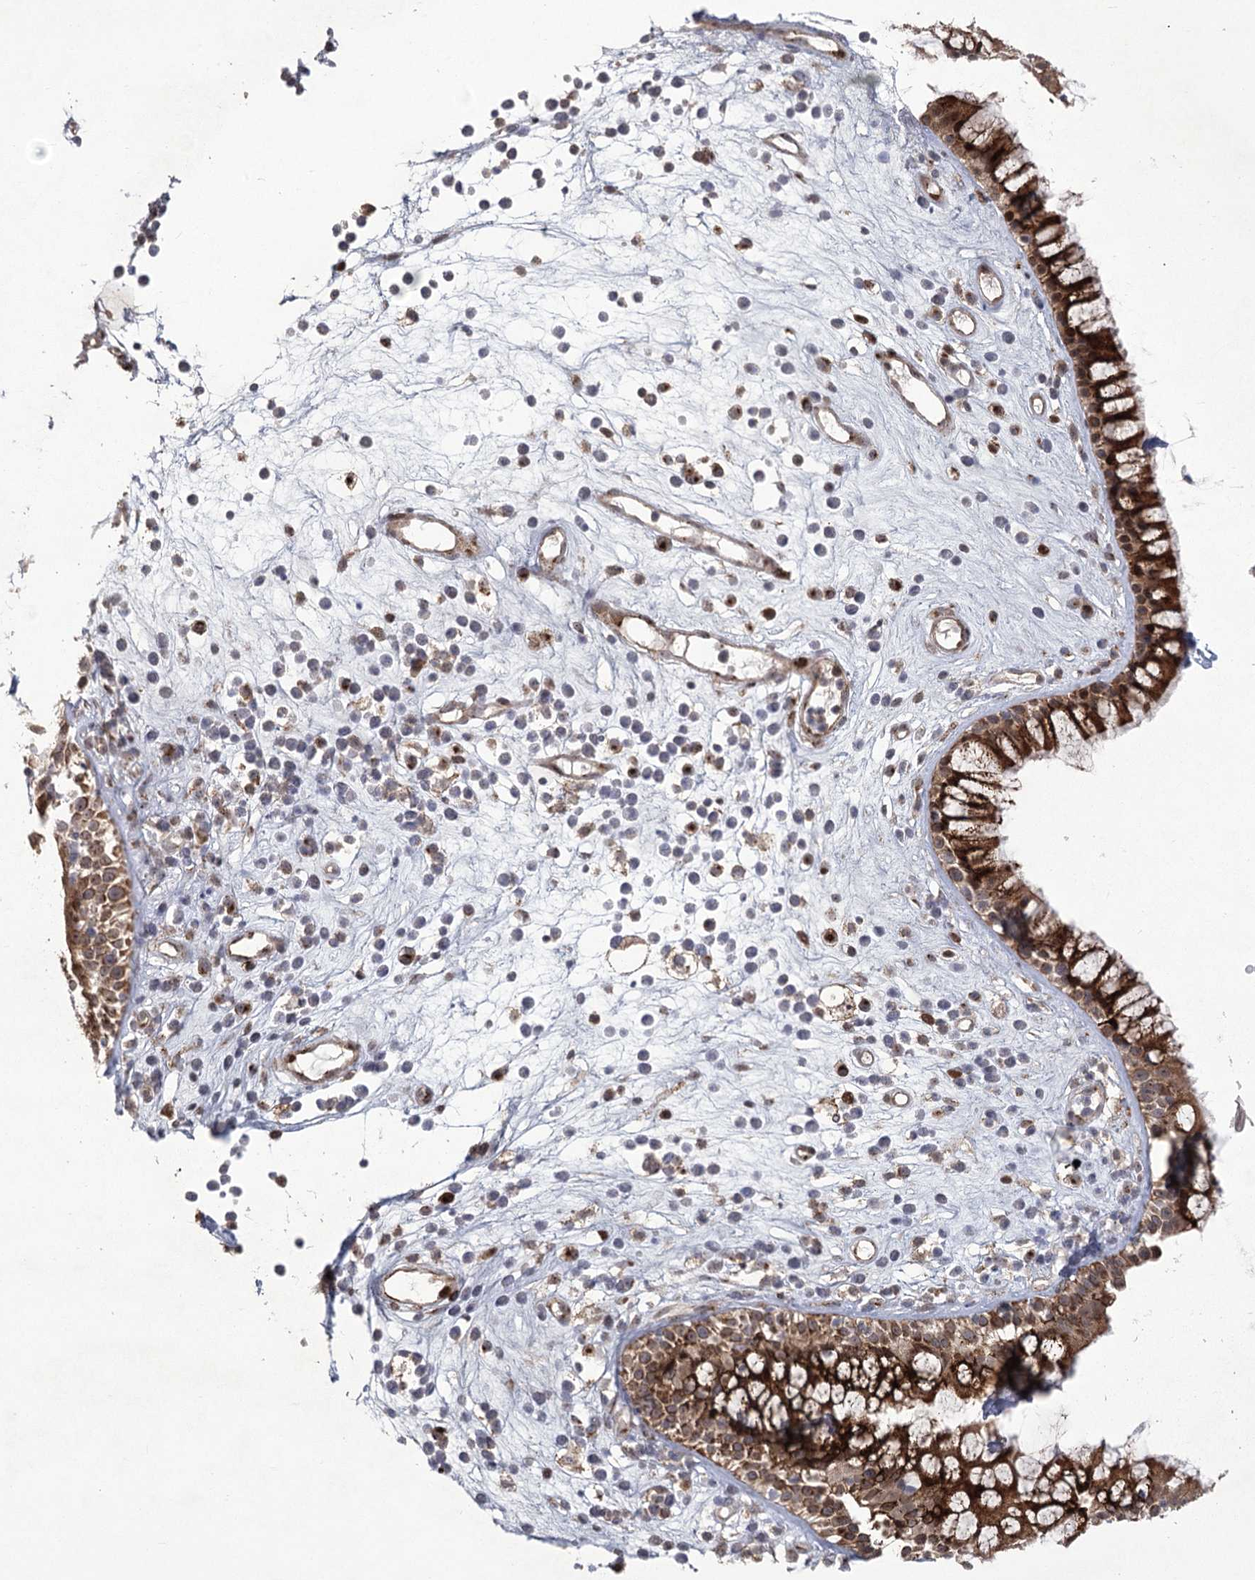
{"staining": {"intensity": "strong", "quantity": ">75%", "location": "cytoplasmic/membranous"}, "tissue": "nasopharynx", "cell_type": "Respiratory epithelial cells", "image_type": "normal", "snomed": [{"axis": "morphology", "description": "Normal tissue, NOS"}, {"axis": "morphology", "description": "Inflammation, NOS"}, {"axis": "topography", "description": "Nasopharynx"}], "caption": "Strong cytoplasmic/membranous staining for a protein is appreciated in approximately >75% of respiratory epithelial cells of unremarkable nasopharynx using immunohistochemistry.", "gene": "PARM1", "patient": {"sex": "male", "age": 29}}